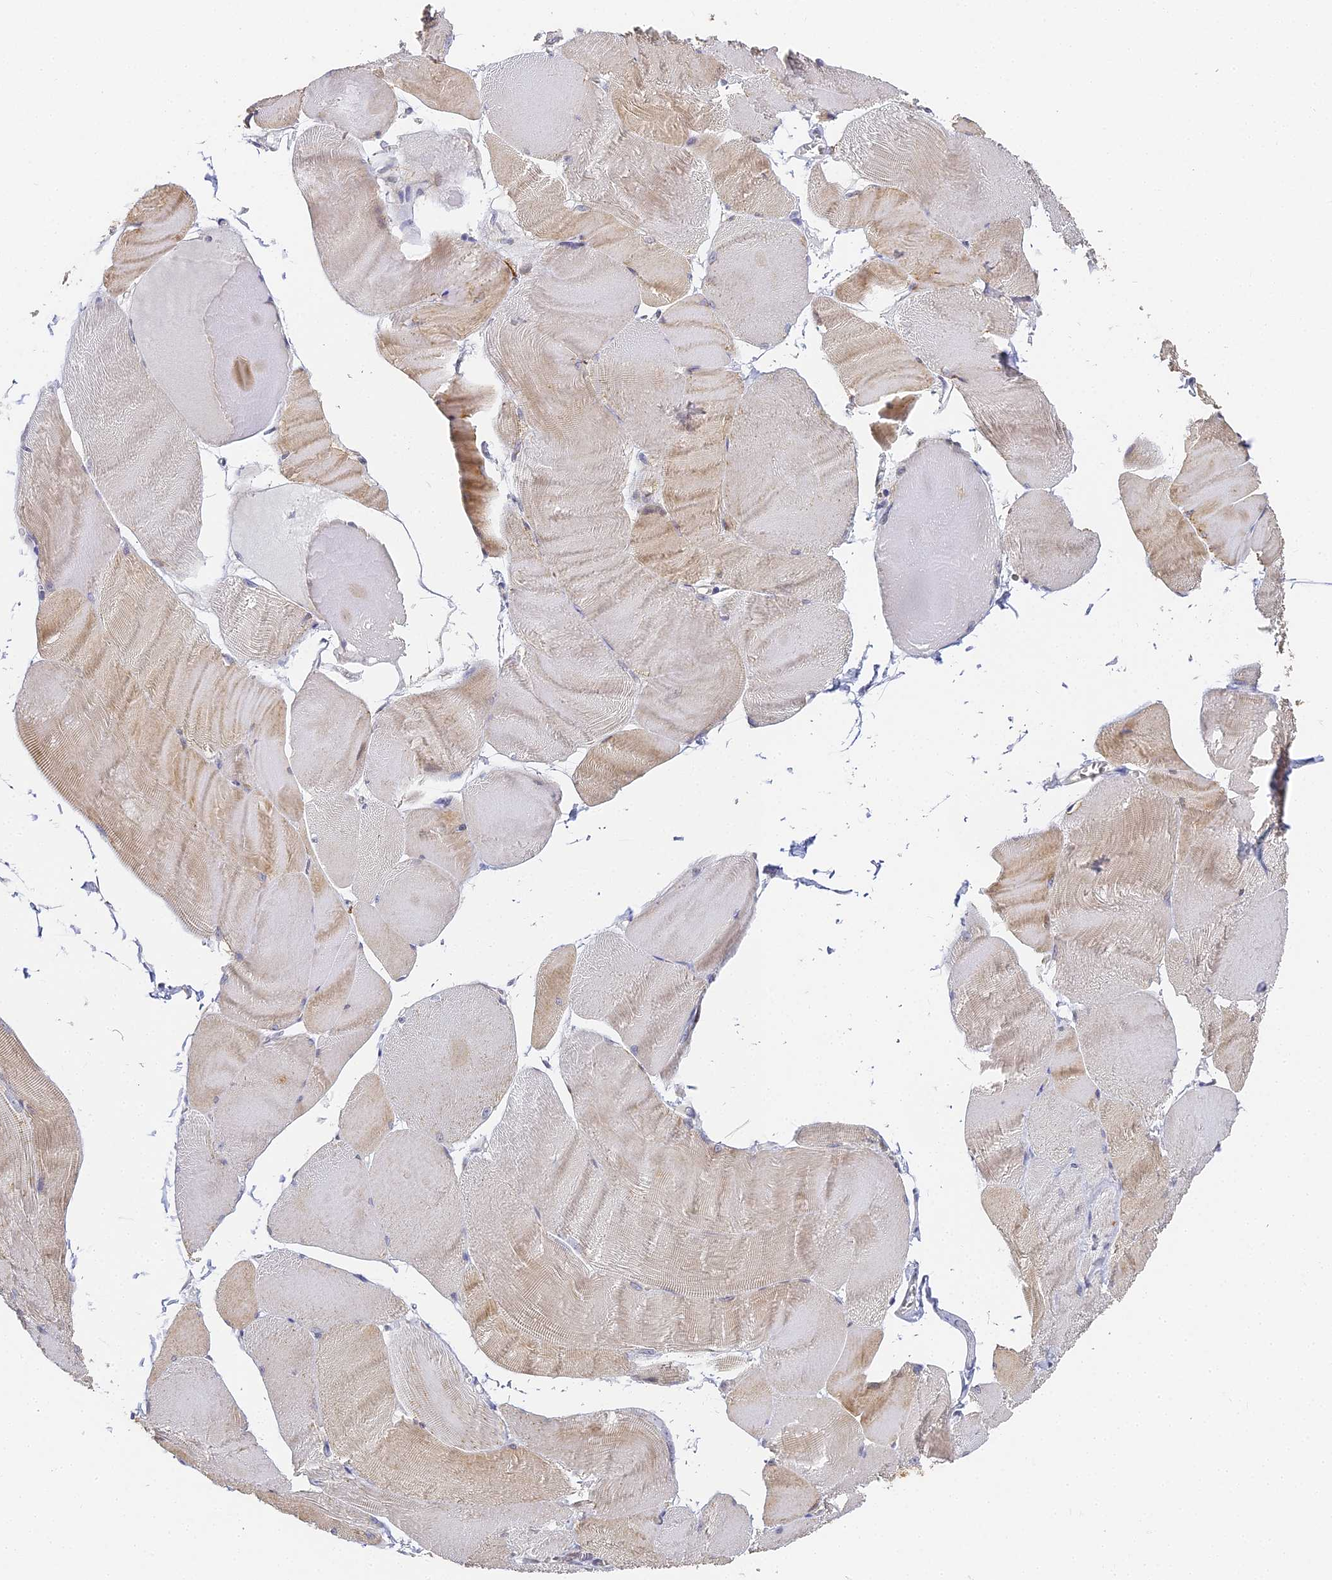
{"staining": {"intensity": "moderate", "quantity": "25%-75%", "location": "cytoplasmic/membranous"}, "tissue": "skeletal muscle", "cell_type": "Myocytes", "image_type": "normal", "snomed": [{"axis": "morphology", "description": "Normal tissue, NOS"}, {"axis": "morphology", "description": "Basal cell carcinoma"}, {"axis": "topography", "description": "Skeletal muscle"}], "caption": "Approximately 25%-75% of myocytes in normal skeletal muscle reveal moderate cytoplasmic/membranous protein staining as visualized by brown immunohistochemical staining.", "gene": "GJA1", "patient": {"sex": "female", "age": 64}}